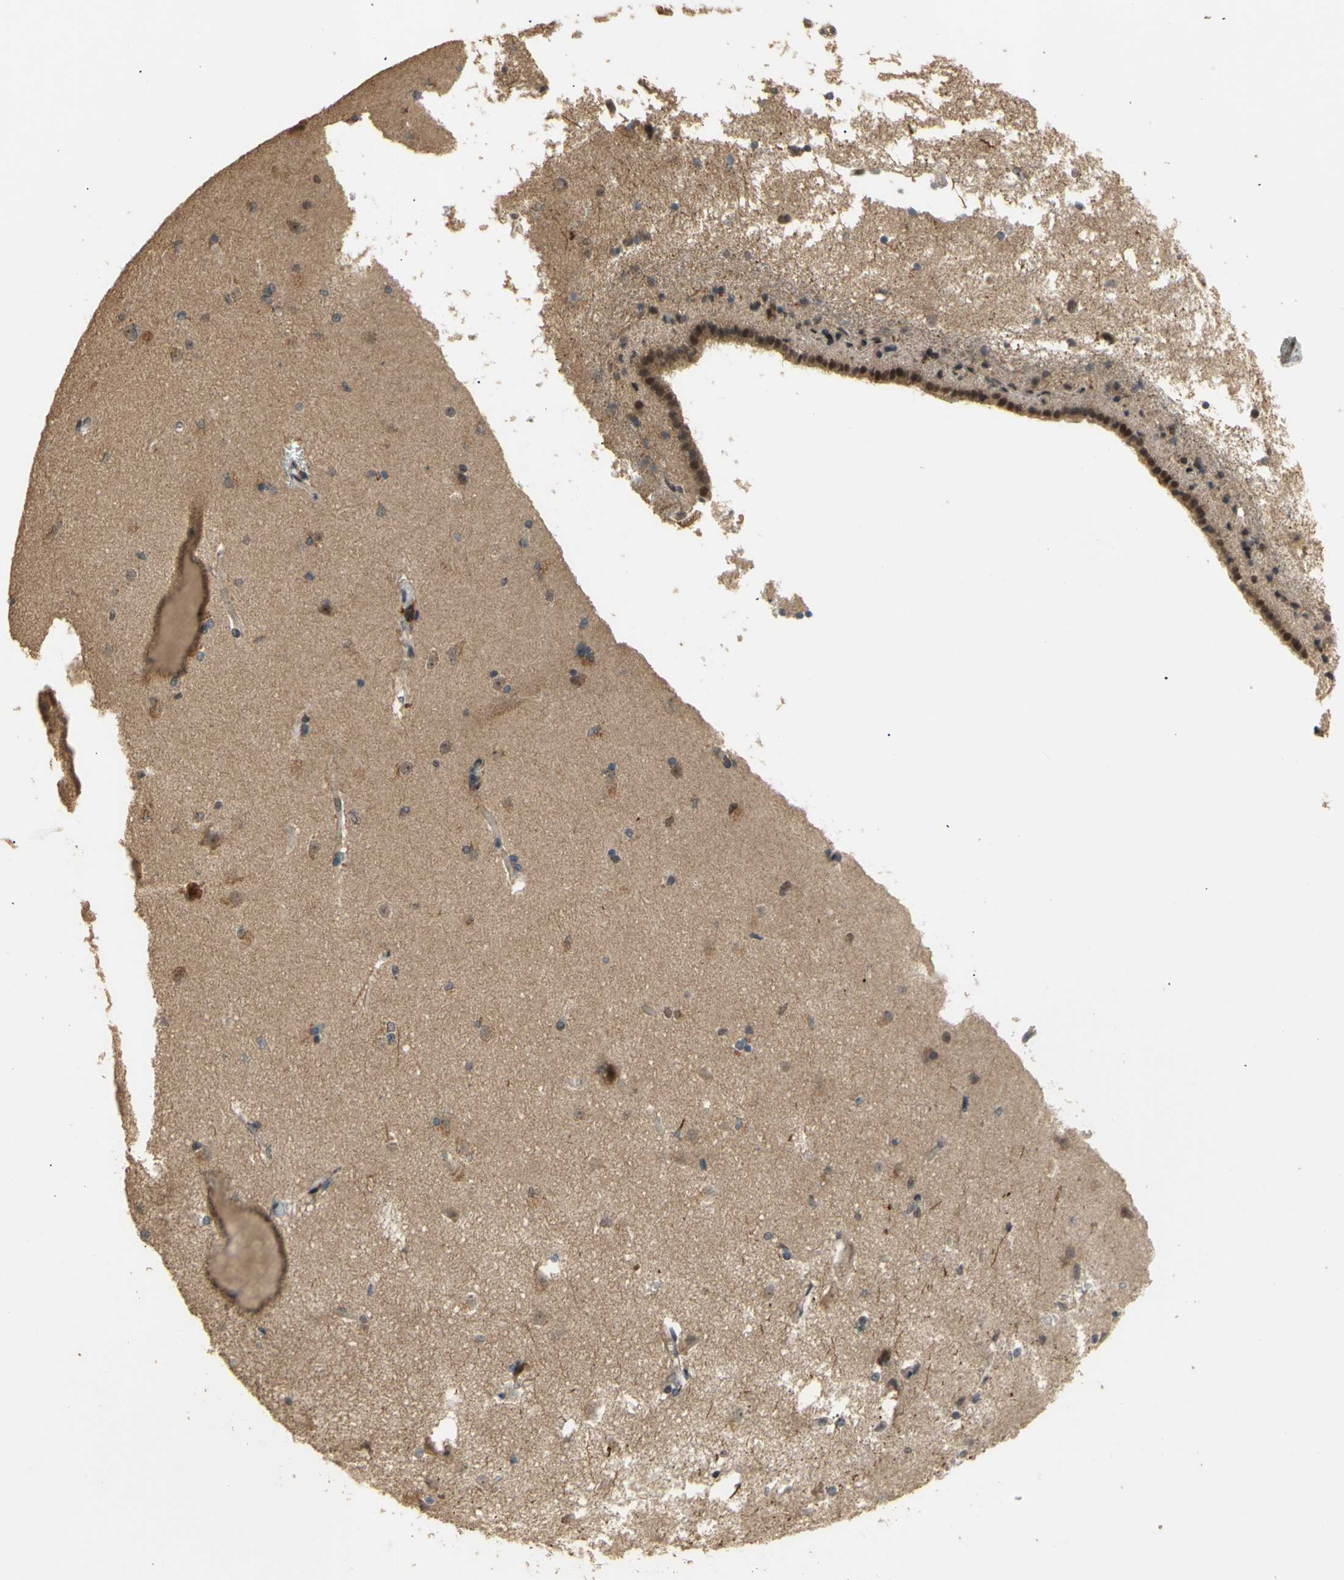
{"staining": {"intensity": "negative", "quantity": "none", "location": "none"}, "tissue": "caudate", "cell_type": "Glial cells", "image_type": "normal", "snomed": [{"axis": "morphology", "description": "Normal tissue, NOS"}, {"axis": "topography", "description": "Lateral ventricle wall"}], "caption": "Immunohistochemistry (IHC) histopathology image of normal human caudate stained for a protein (brown), which demonstrates no staining in glial cells.", "gene": "GTF2E2", "patient": {"sex": "female", "age": 19}}